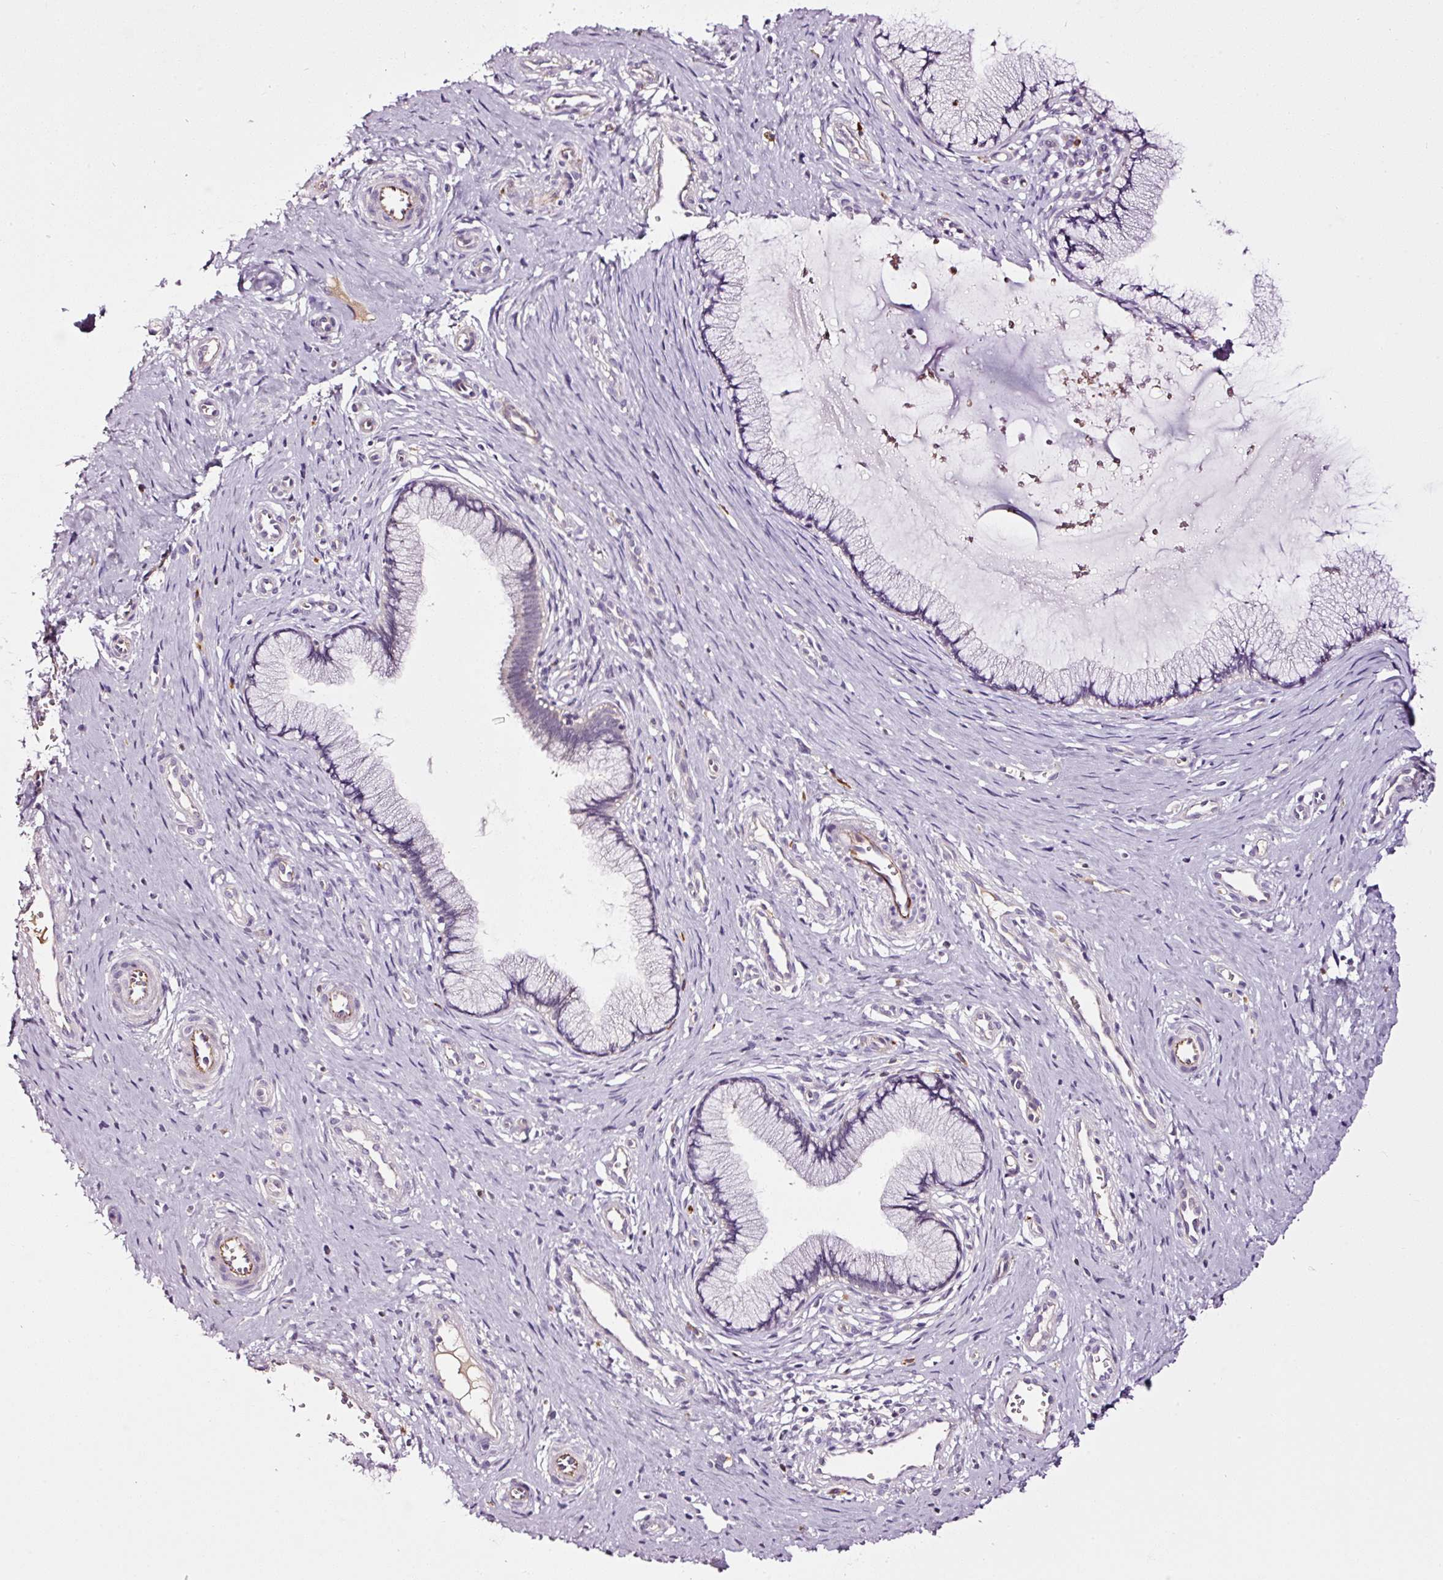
{"staining": {"intensity": "negative", "quantity": "none", "location": "none"}, "tissue": "cervix", "cell_type": "Glandular cells", "image_type": "normal", "snomed": [{"axis": "morphology", "description": "Normal tissue, NOS"}, {"axis": "topography", "description": "Cervix"}], "caption": "Immunohistochemistry micrograph of unremarkable cervix: human cervix stained with DAB displays no significant protein positivity in glandular cells.", "gene": "ABCB4", "patient": {"sex": "female", "age": 36}}